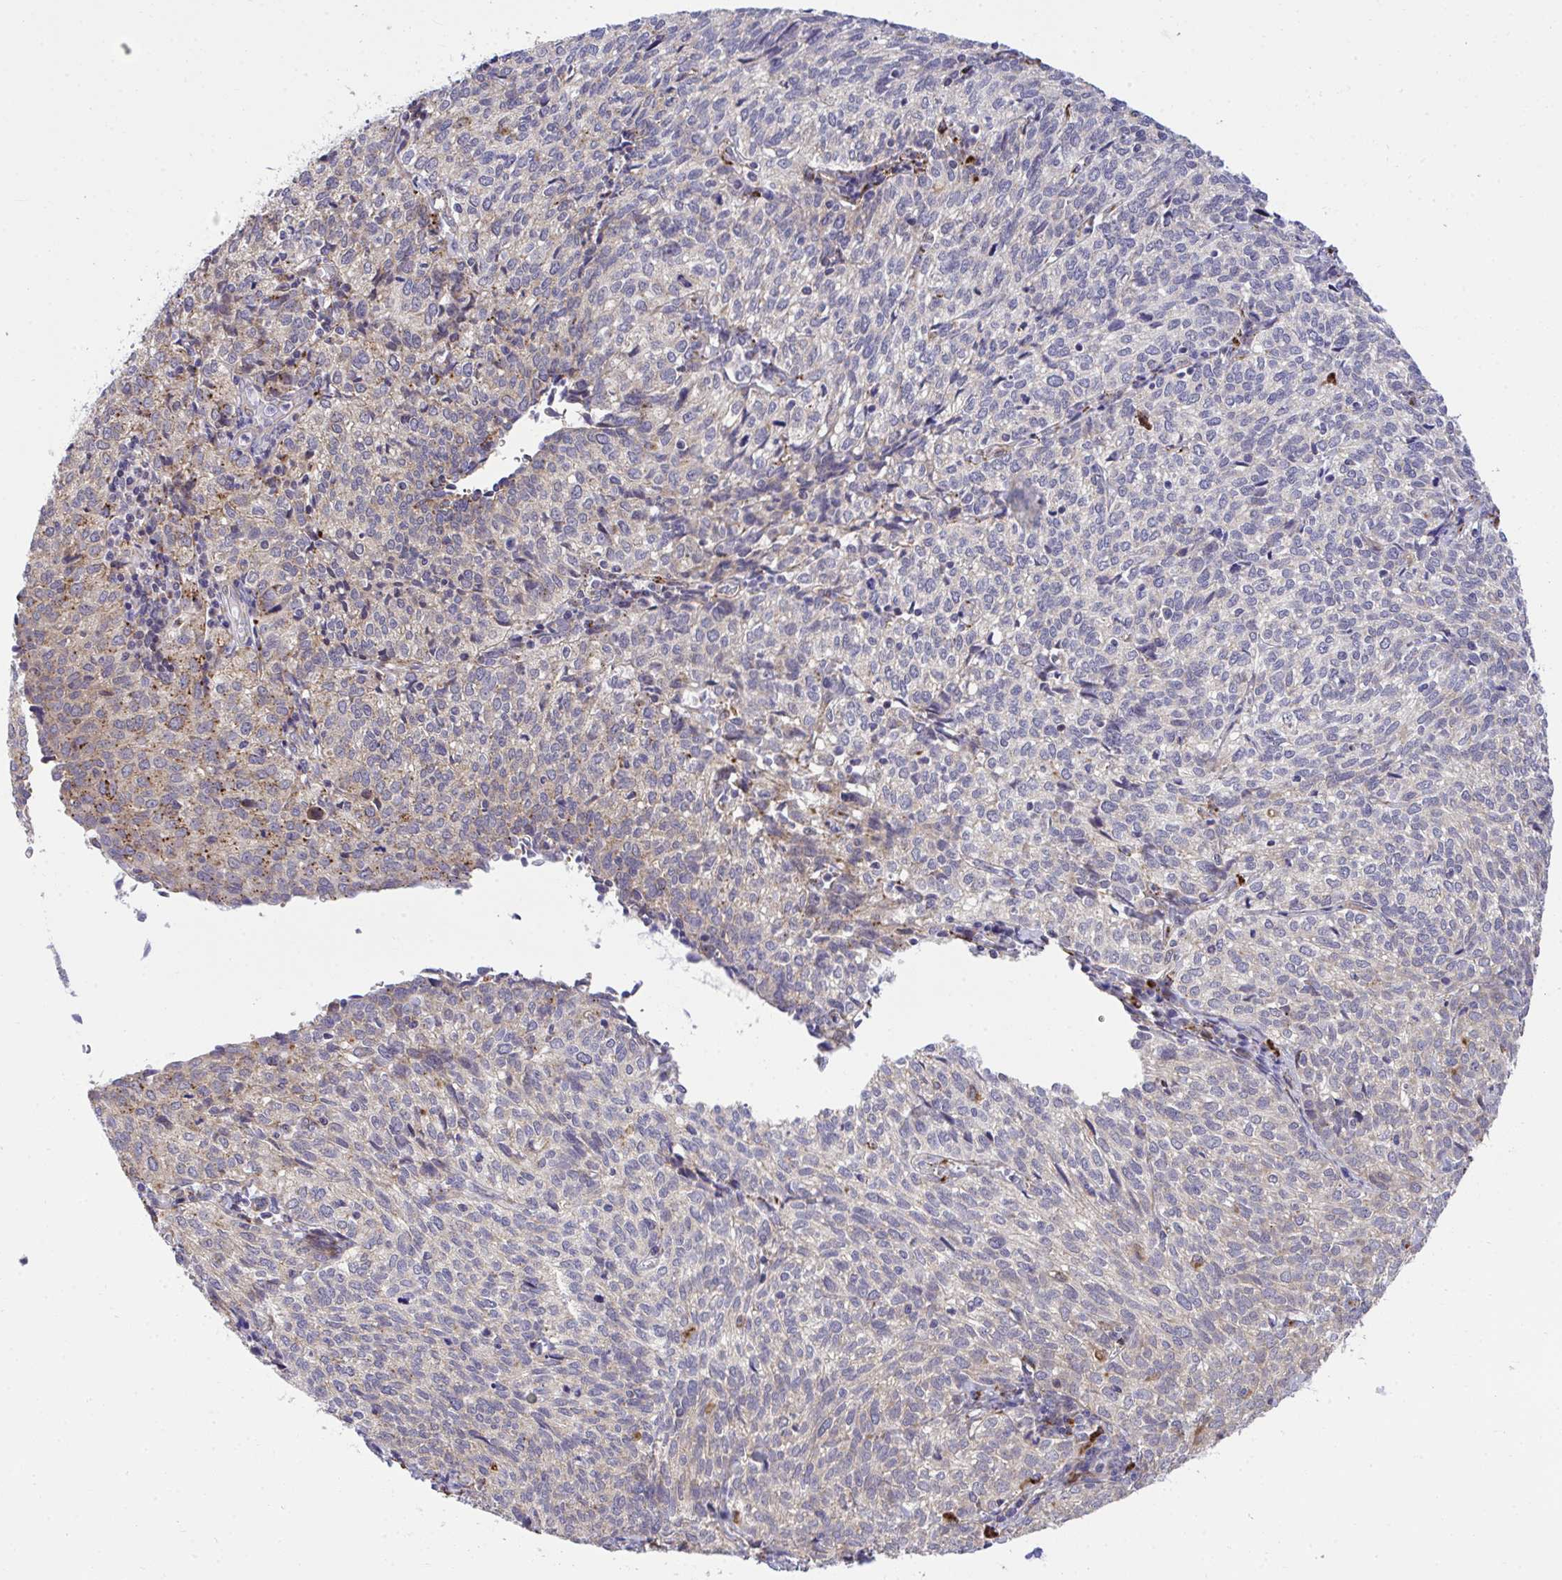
{"staining": {"intensity": "moderate", "quantity": "<25%", "location": "cytoplasmic/membranous"}, "tissue": "cervical cancer", "cell_type": "Tumor cells", "image_type": "cancer", "snomed": [{"axis": "morphology", "description": "Normal tissue, NOS"}, {"axis": "morphology", "description": "Squamous cell carcinoma, NOS"}, {"axis": "topography", "description": "Vagina"}, {"axis": "topography", "description": "Cervix"}], "caption": "There is low levels of moderate cytoplasmic/membranous positivity in tumor cells of cervical cancer (squamous cell carcinoma), as demonstrated by immunohistochemical staining (brown color).", "gene": "XAF1", "patient": {"sex": "female", "age": 45}}